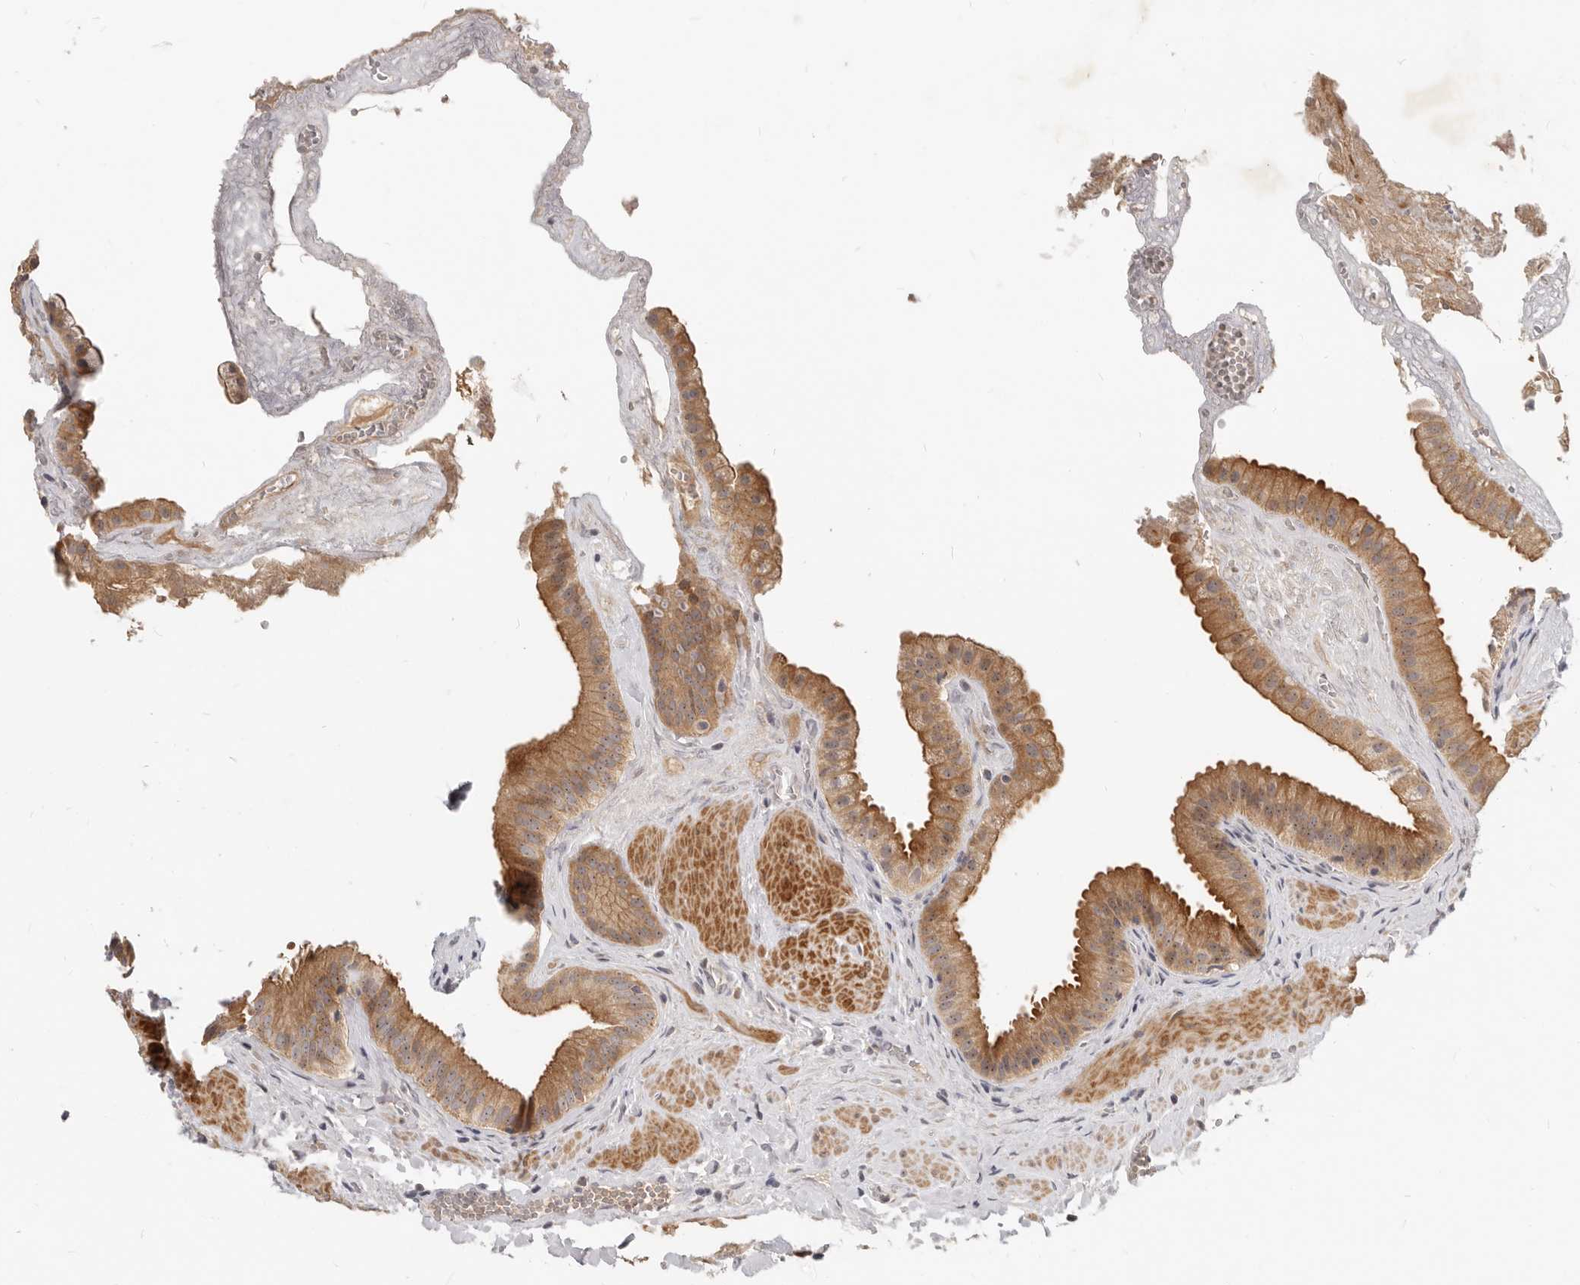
{"staining": {"intensity": "moderate", "quantity": ">75%", "location": "cytoplasmic/membranous"}, "tissue": "gallbladder", "cell_type": "Glandular cells", "image_type": "normal", "snomed": [{"axis": "morphology", "description": "Normal tissue, NOS"}, {"axis": "topography", "description": "Gallbladder"}], "caption": "Immunohistochemical staining of unremarkable human gallbladder displays >75% levels of moderate cytoplasmic/membranous protein expression in about >75% of glandular cells.", "gene": "MICALL2", "patient": {"sex": "male", "age": 55}}